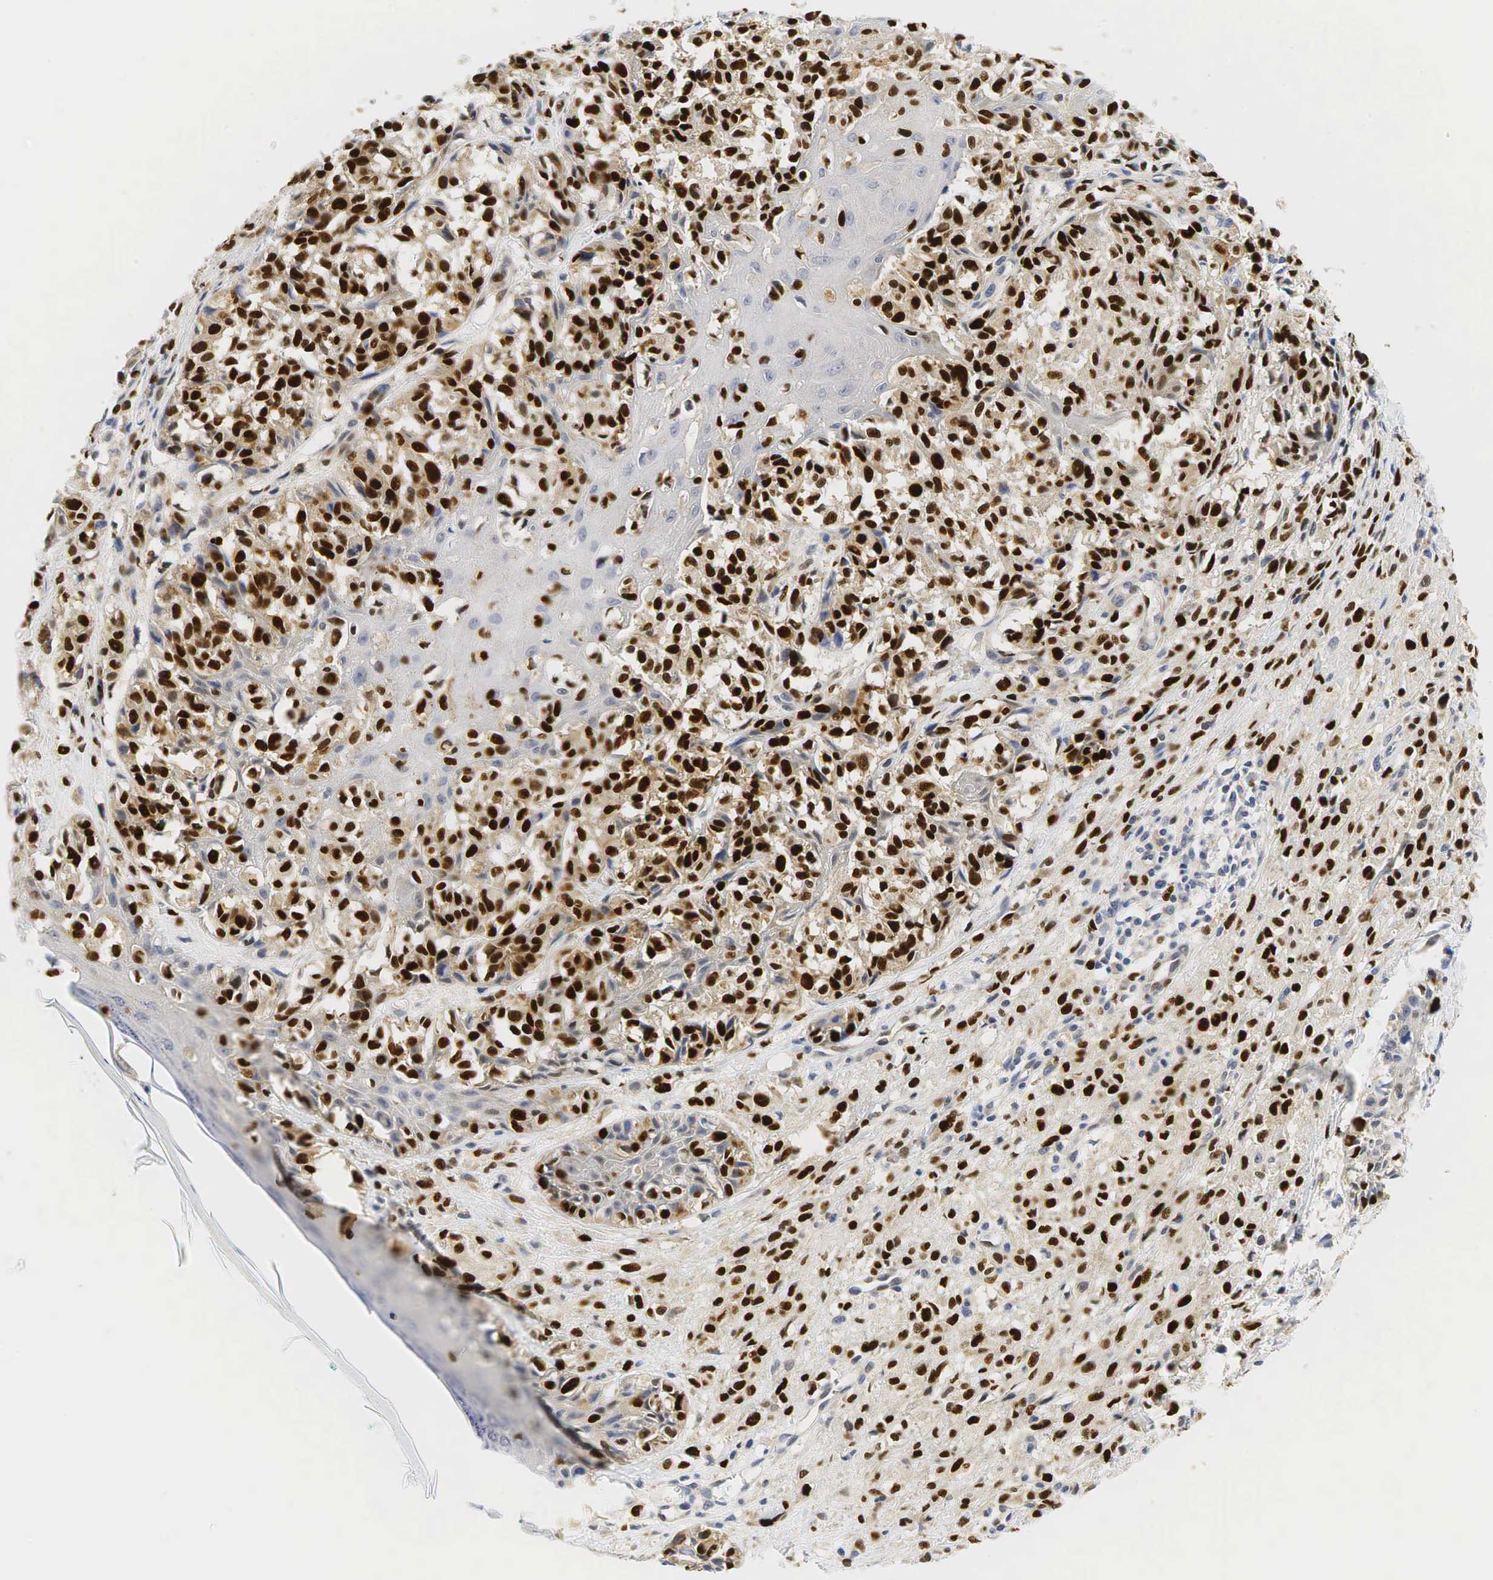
{"staining": {"intensity": "strong", "quantity": ">75%", "location": "nuclear"}, "tissue": "melanoma", "cell_type": "Tumor cells", "image_type": "cancer", "snomed": [{"axis": "morphology", "description": "Malignant melanoma, NOS"}, {"axis": "topography", "description": "Skin"}], "caption": "Immunohistochemistry histopathology image of malignant melanoma stained for a protein (brown), which exhibits high levels of strong nuclear expression in about >75% of tumor cells.", "gene": "CCND1", "patient": {"sex": "male", "age": 80}}